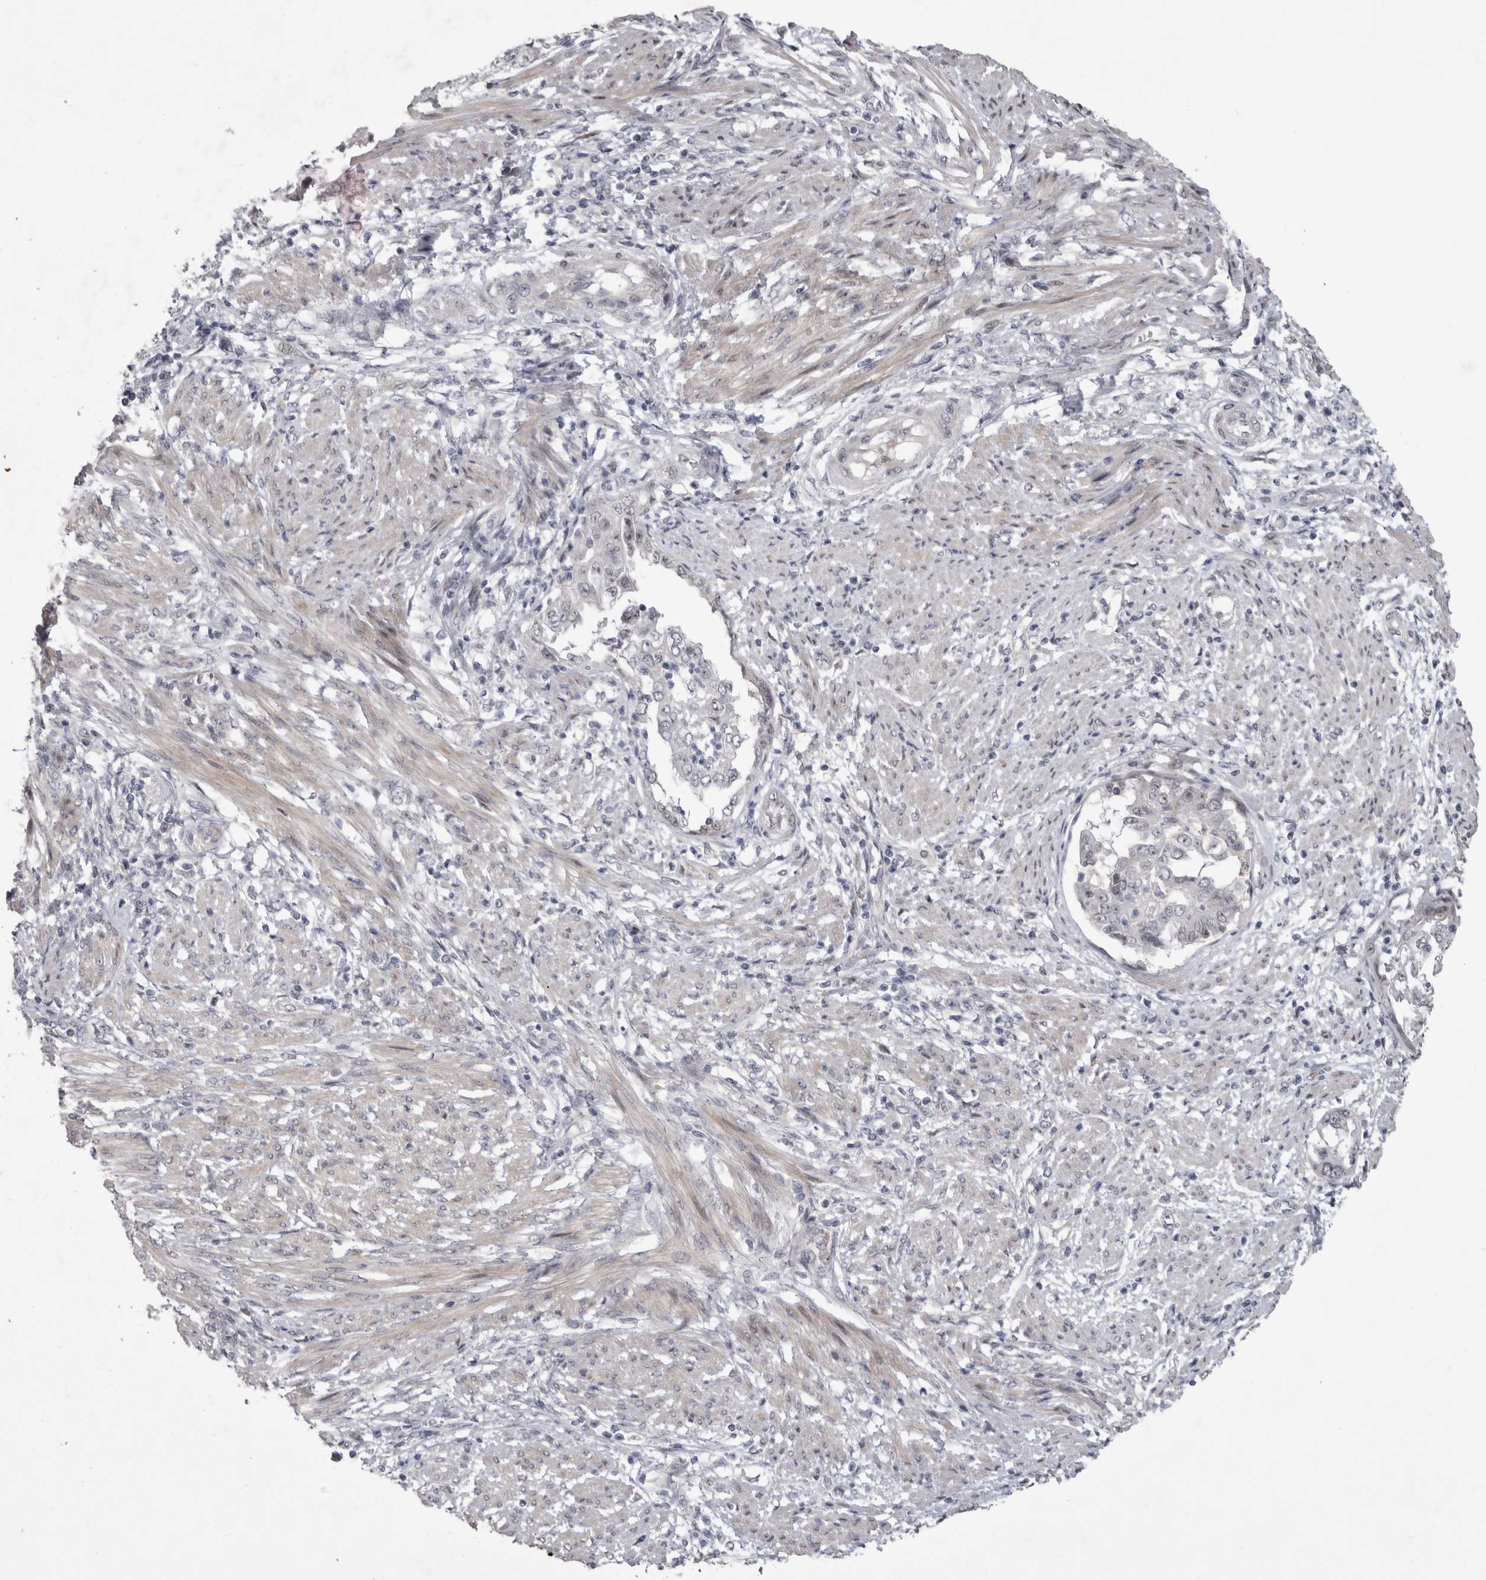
{"staining": {"intensity": "weak", "quantity": "<25%", "location": "nuclear"}, "tissue": "endometrial cancer", "cell_type": "Tumor cells", "image_type": "cancer", "snomed": [{"axis": "morphology", "description": "Adenocarcinoma, NOS"}, {"axis": "topography", "description": "Endometrium"}], "caption": "A histopathology image of endometrial adenocarcinoma stained for a protein reveals no brown staining in tumor cells. (Stains: DAB IHC with hematoxylin counter stain, Microscopy: brightfield microscopy at high magnification).", "gene": "IFI44", "patient": {"sex": "female", "age": 85}}